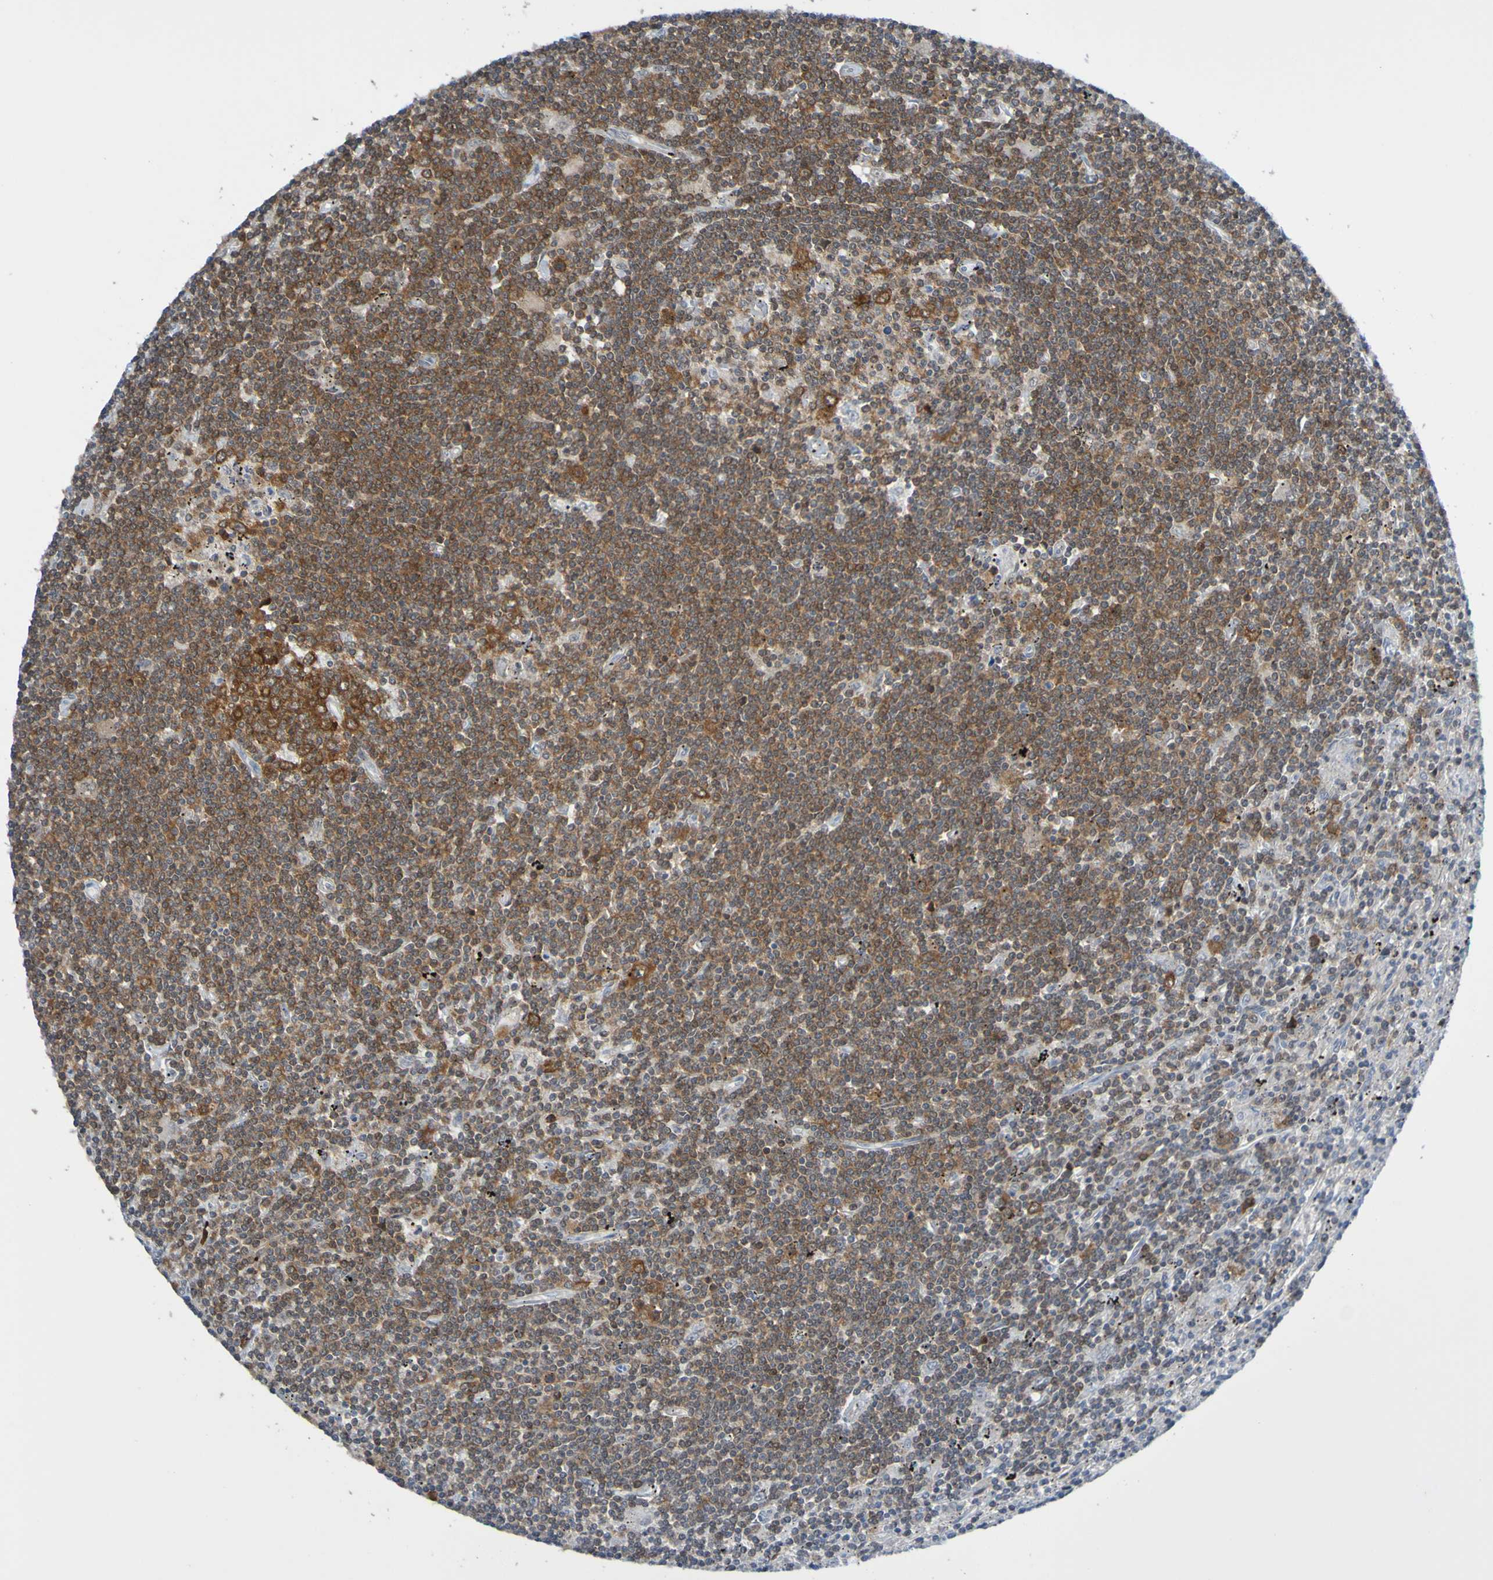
{"staining": {"intensity": "moderate", "quantity": ">75%", "location": "cytoplasmic/membranous"}, "tissue": "lymphoma", "cell_type": "Tumor cells", "image_type": "cancer", "snomed": [{"axis": "morphology", "description": "Malignant lymphoma, non-Hodgkin's type, Low grade"}, {"axis": "topography", "description": "Spleen"}], "caption": "Human lymphoma stained with a brown dye reveals moderate cytoplasmic/membranous positive expression in approximately >75% of tumor cells.", "gene": "ATIC", "patient": {"sex": "male", "age": 76}}